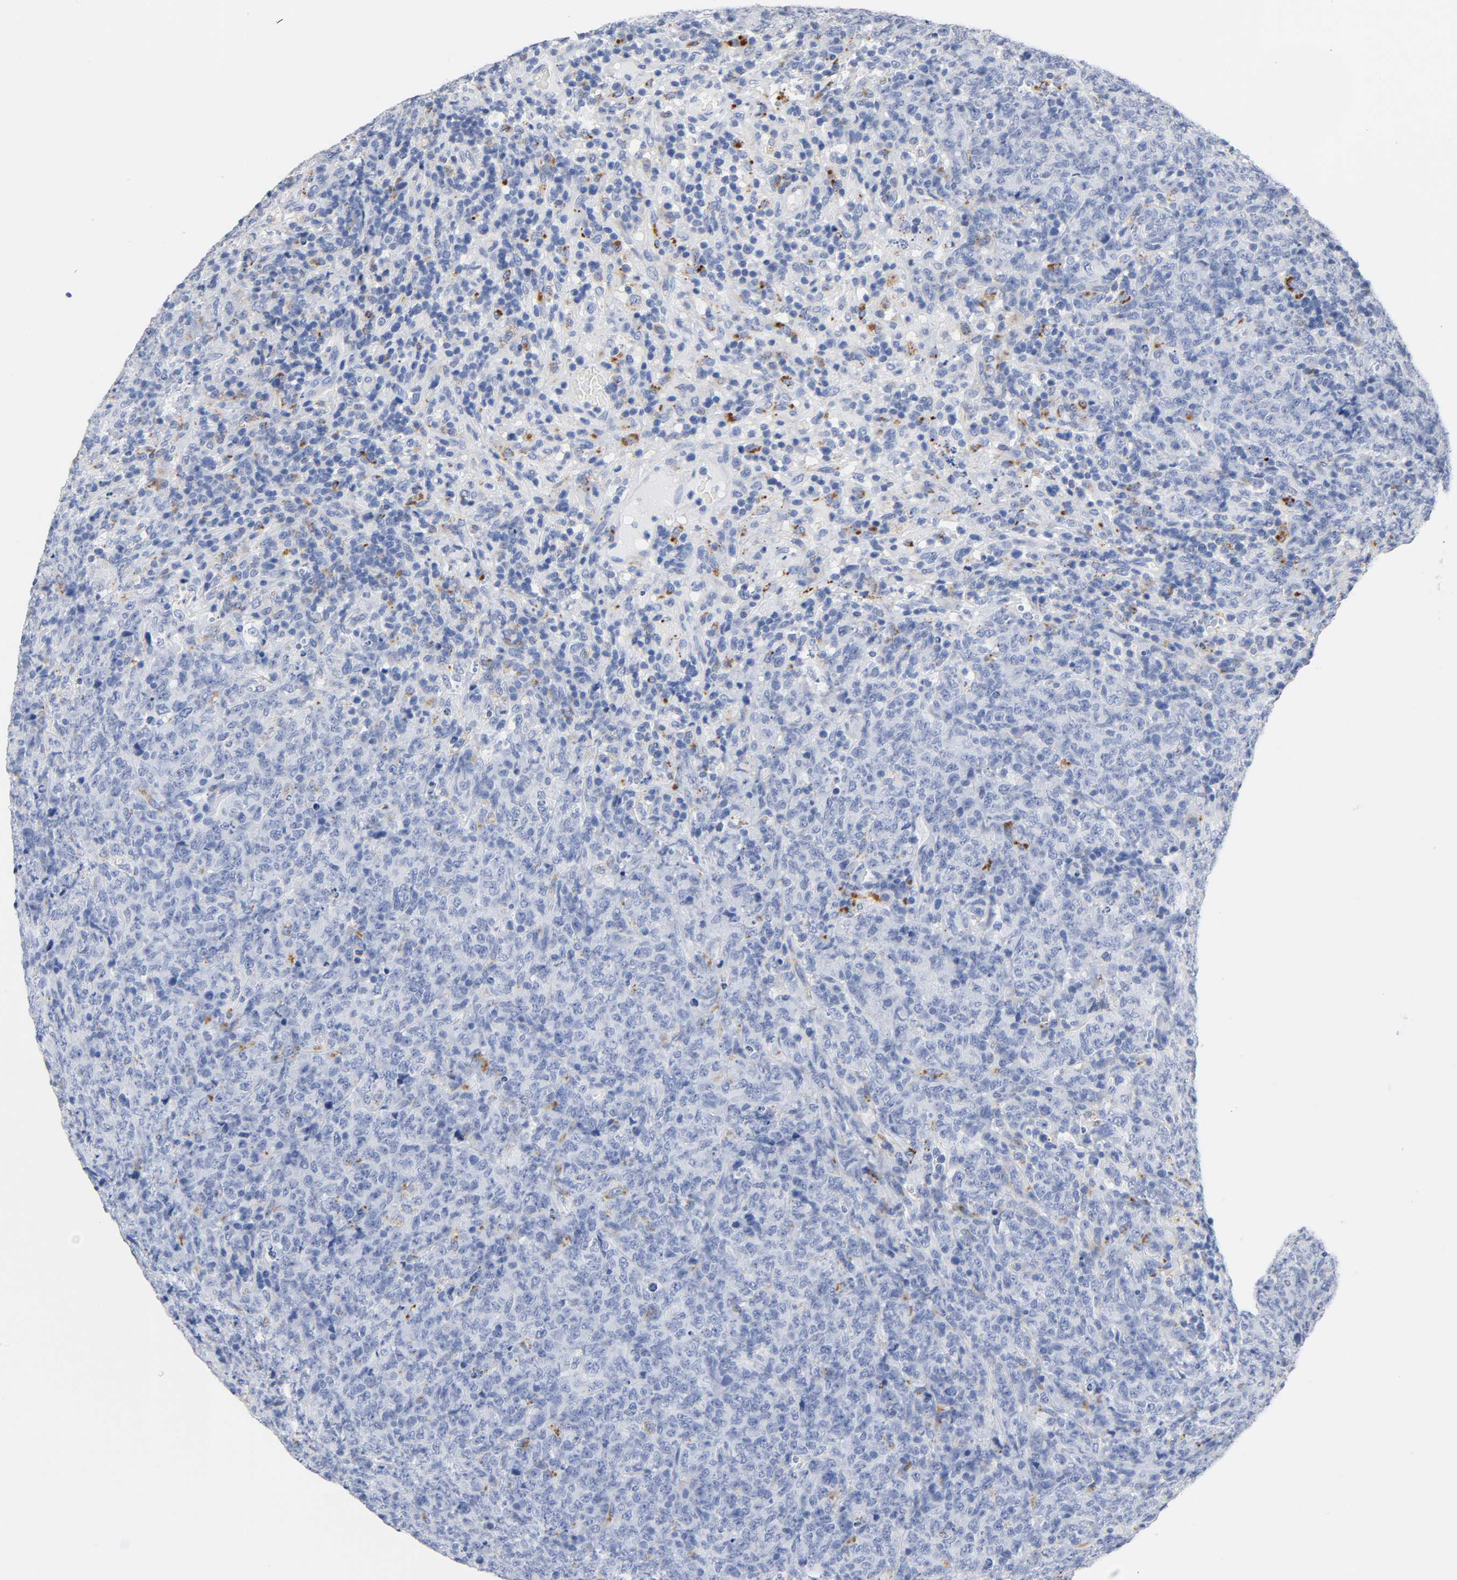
{"staining": {"intensity": "negative", "quantity": "none", "location": "none"}, "tissue": "lymphoma", "cell_type": "Tumor cells", "image_type": "cancer", "snomed": [{"axis": "morphology", "description": "Malignant lymphoma, non-Hodgkin's type, High grade"}, {"axis": "topography", "description": "Tonsil"}], "caption": "This is an immunohistochemistry image of human lymphoma. There is no expression in tumor cells.", "gene": "PLP1", "patient": {"sex": "female", "age": 36}}